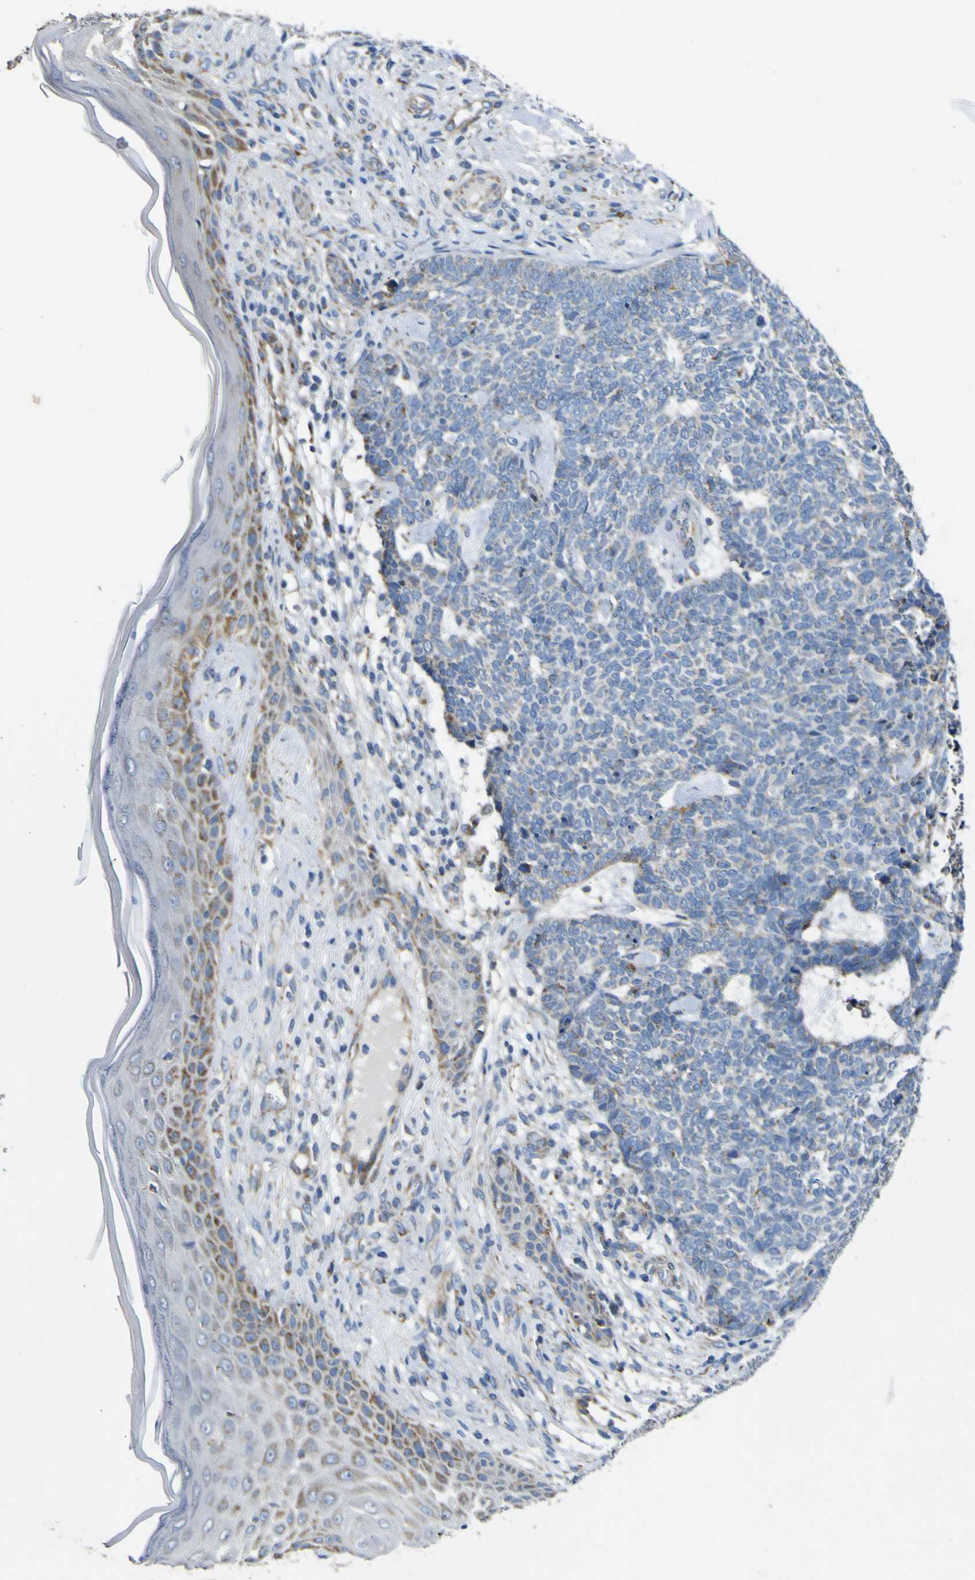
{"staining": {"intensity": "weak", "quantity": "<25%", "location": "cytoplasmic/membranous"}, "tissue": "skin cancer", "cell_type": "Tumor cells", "image_type": "cancer", "snomed": [{"axis": "morphology", "description": "Basal cell carcinoma"}, {"axis": "topography", "description": "Skin"}], "caption": "Immunohistochemistry (IHC) histopathology image of human skin basal cell carcinoma stained for a protein (brown), which demonstrates no staining in tumor cells. The staining was performed using DAB (3,3'-diaminobenzidine) to visualize the protein expression in brown, while the nuclei were stained in blue with hematoxylin (Magnification: 20x).", "gene": "ALDH18A1", "patient": {"sex": "female", "age": 84}}